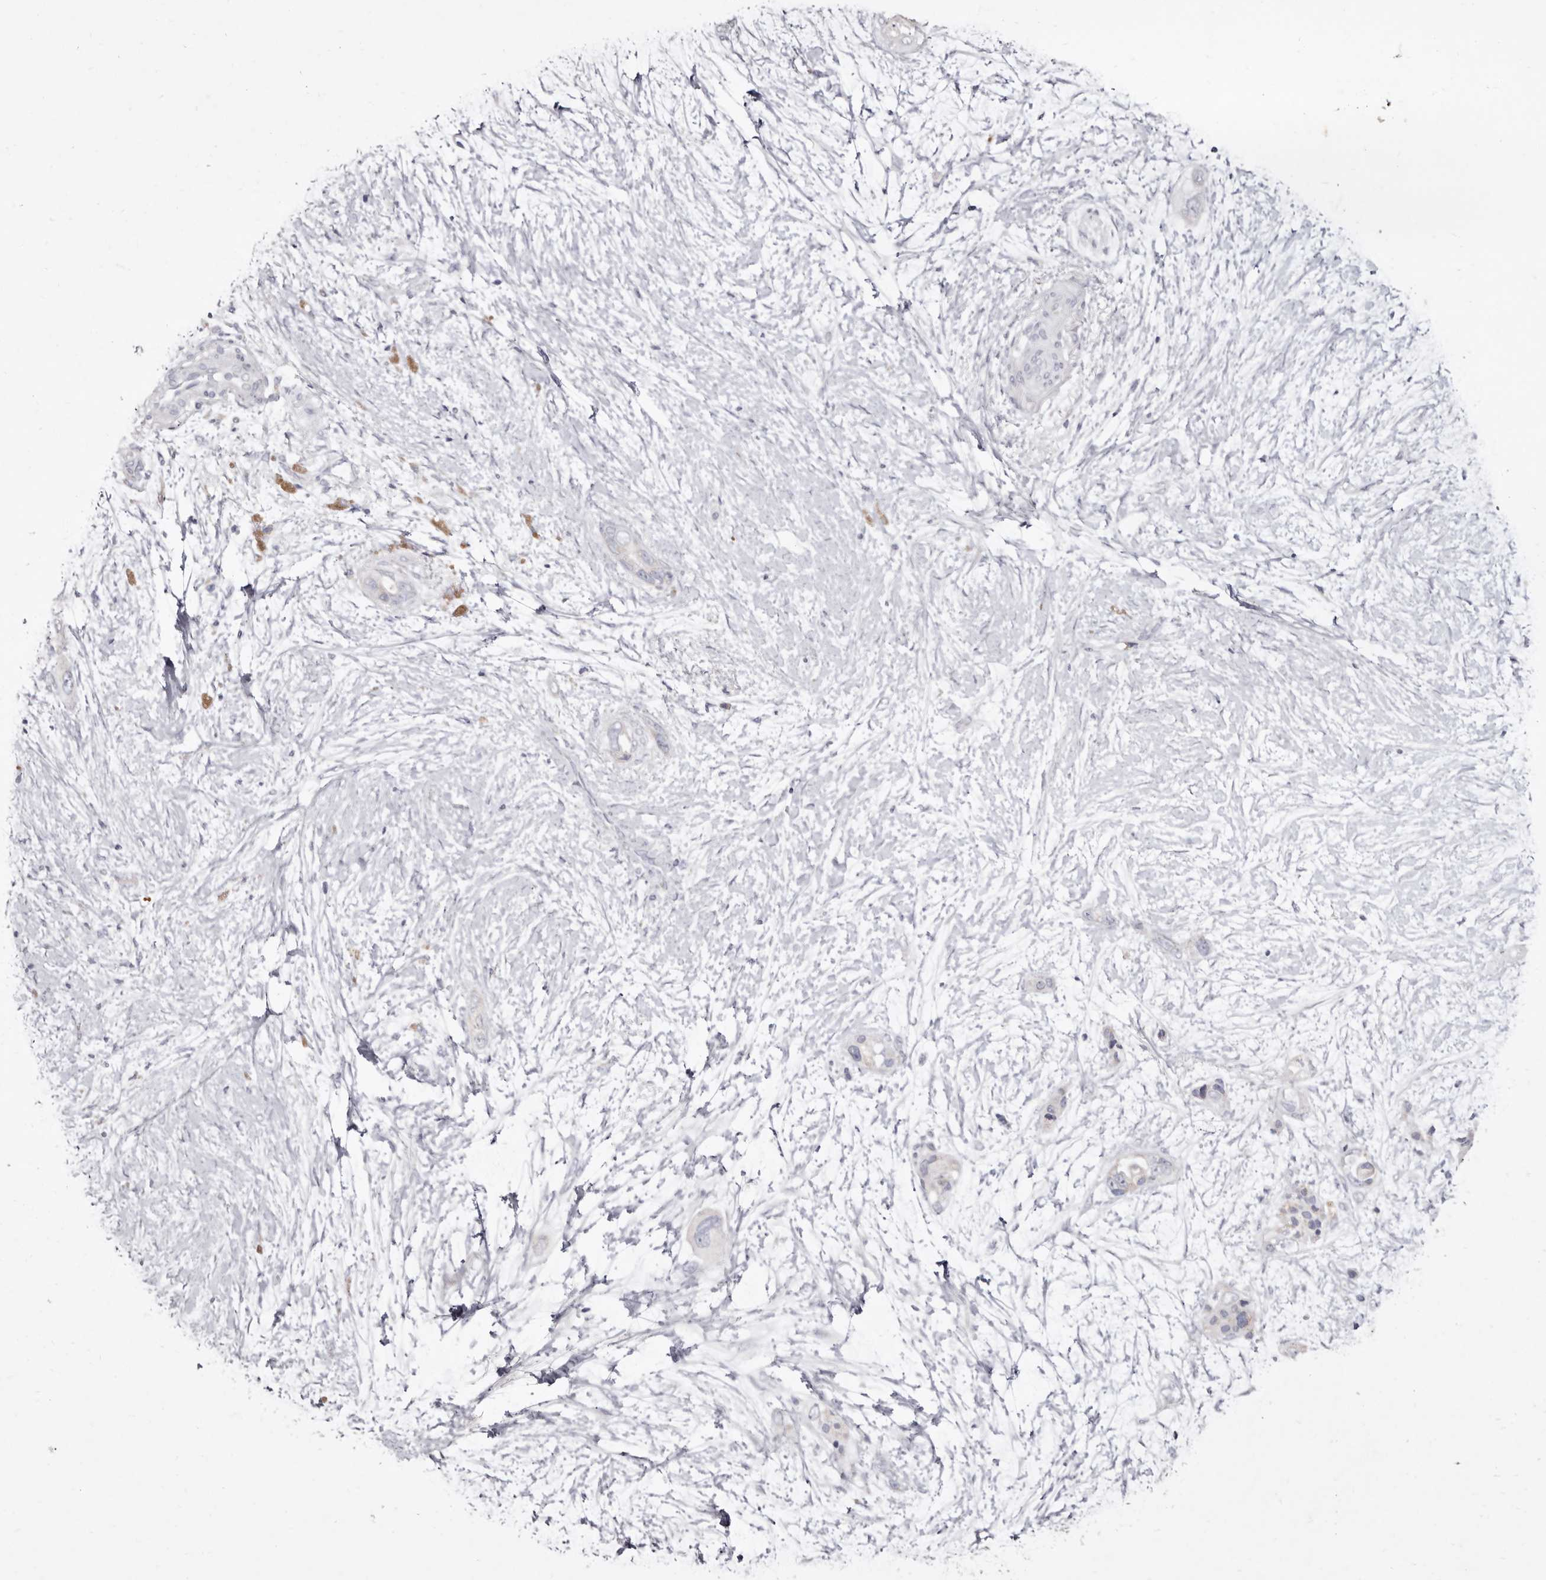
{"staining": {"intensity": "negative", "quantity": "none", "location": "none"}, "tissue": "pancreatic cancer", "cell_type": "Tumor cells", "image_type": "cancer", "snomed": [{"axis": "morphology", "description": "Adenocarcinoma, NOS"}, {"axis": "topography", "description": "Pancreas"}], "caption": "High magnification brightfield microscopy of adenocarcinoma (pancreatic) stained with DAB (3,3'-diaminobenzidine) (brown) and counterstained with hematoxylin (blue): tumor cells show no significant positivity. (DAB (3,3'-diaminobenzidine) immunohistochemistry (IHC) with hematoxylin counter stain).", "gene": "CYP2E1", "patient": {"sex": "male", "age": 53}}